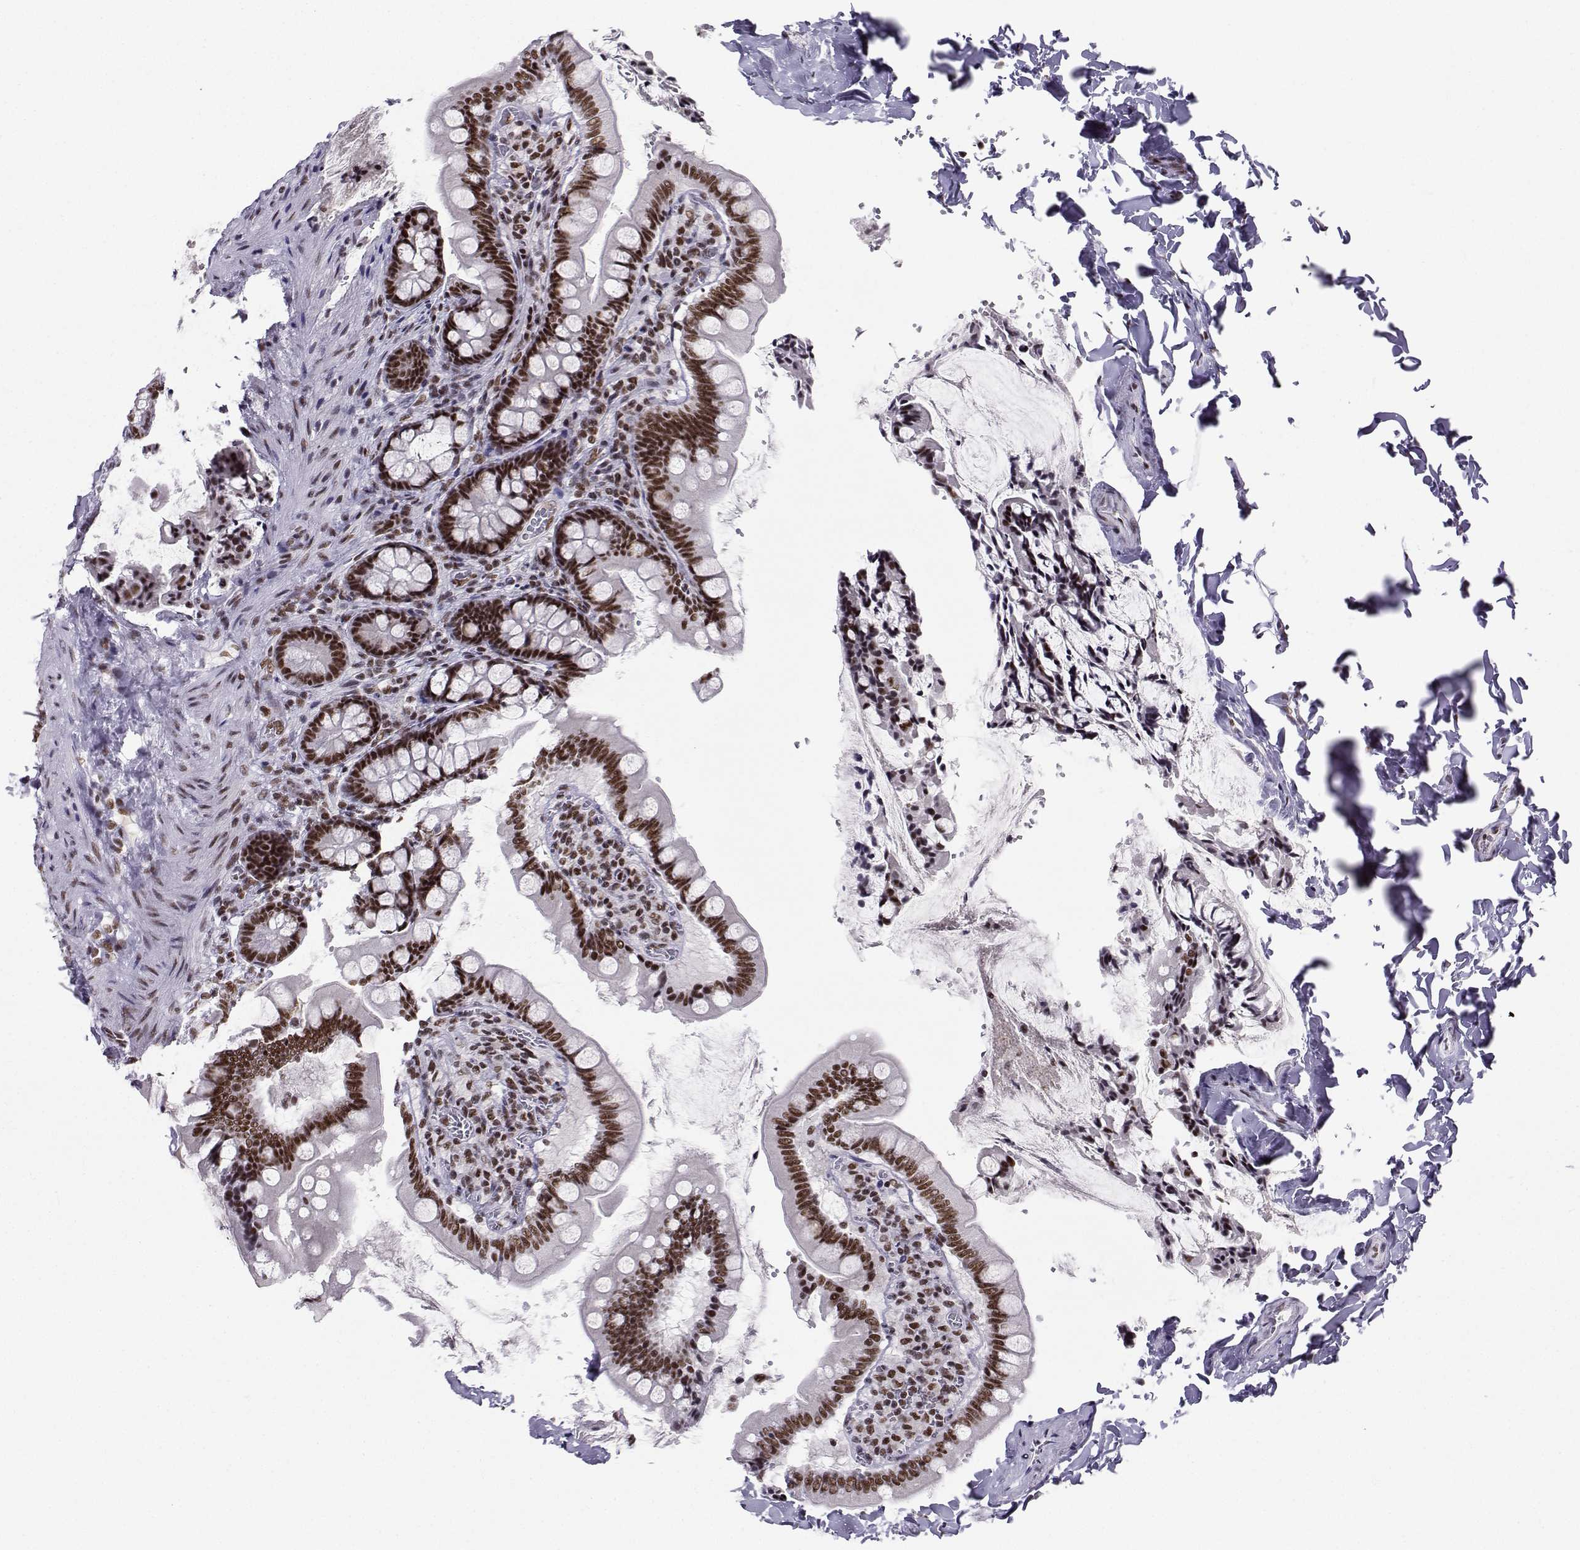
{"staining": {"intensity": "strong", "quantity": "25%-75%", "location": "nuclear"}, "tissue": "small intestine", "cell_type": "Glandular cells", "image_type": "normal", "snomed": [{"axis": "morphology", "description": "Normal tissue, NOS"}, {"axis": "topography", "description": "Small intestine"}], "caption": "Immunohistochemistry (IHC) of benign small intestine displays high levels of strong nuclear positivity in approximately 25%-75% of glandular cells.", "gene": "SNRPB2", "patient": {"sex": "female", "age": 56}}